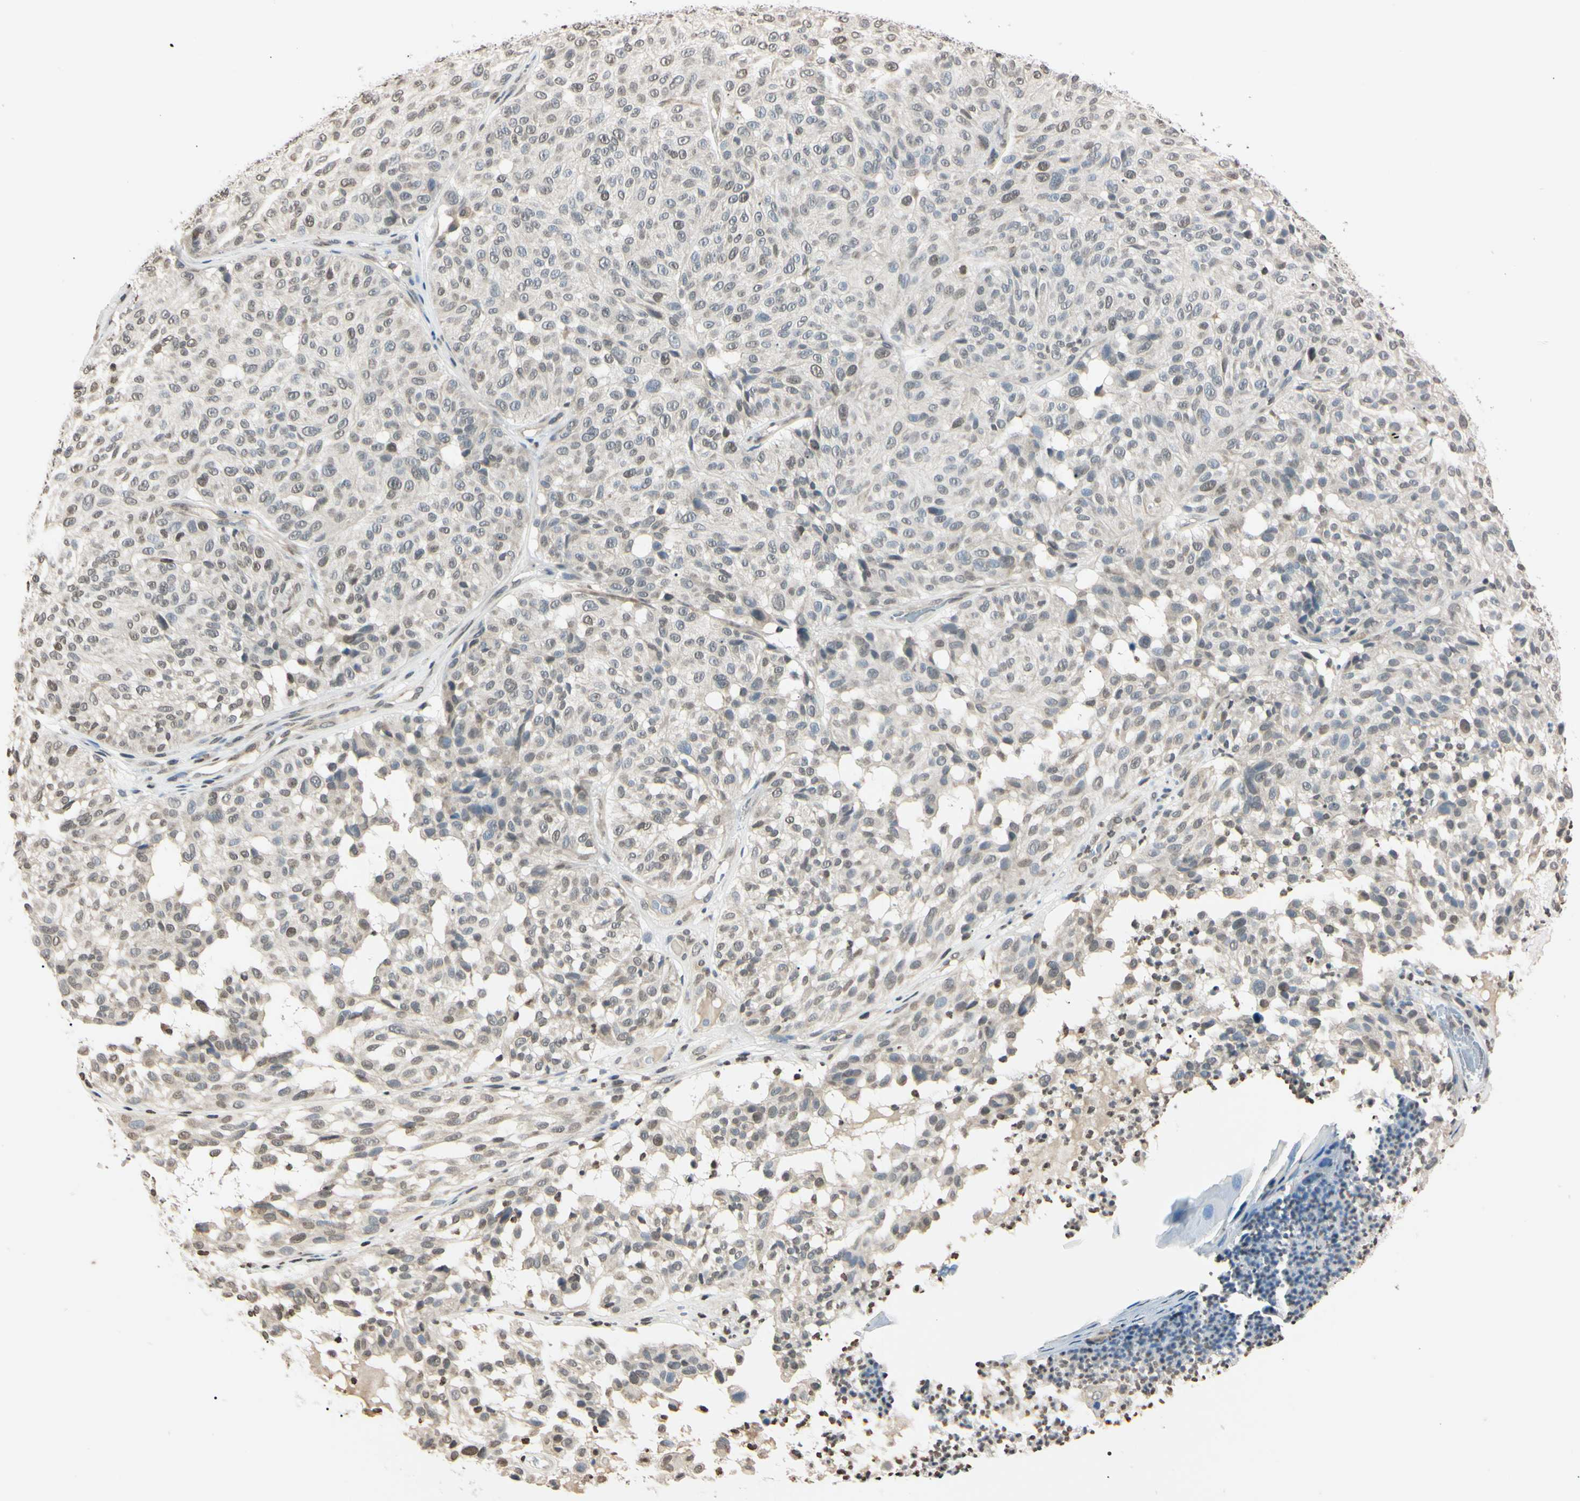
{"staining": {"intensity": "weak", "quantity": "25%-75%", "location": "nuclear"}, "tissue": "melanoma", "cell_type": "Tumor cells", "image_type": "cancer", "snomed": [{"axis": "morphology", "description": "Malignant melanoma, NOS"}, {"axis": "topography", "description": "Skin"}], "caption": "Approximately 25%-75% of tumor cells in human malignant melanoma display weak nuclear protein staining as visualized by brown immunohistochemical staining.", "gene": "CDC45", "patient": {"sex": "female", "age": 46}}